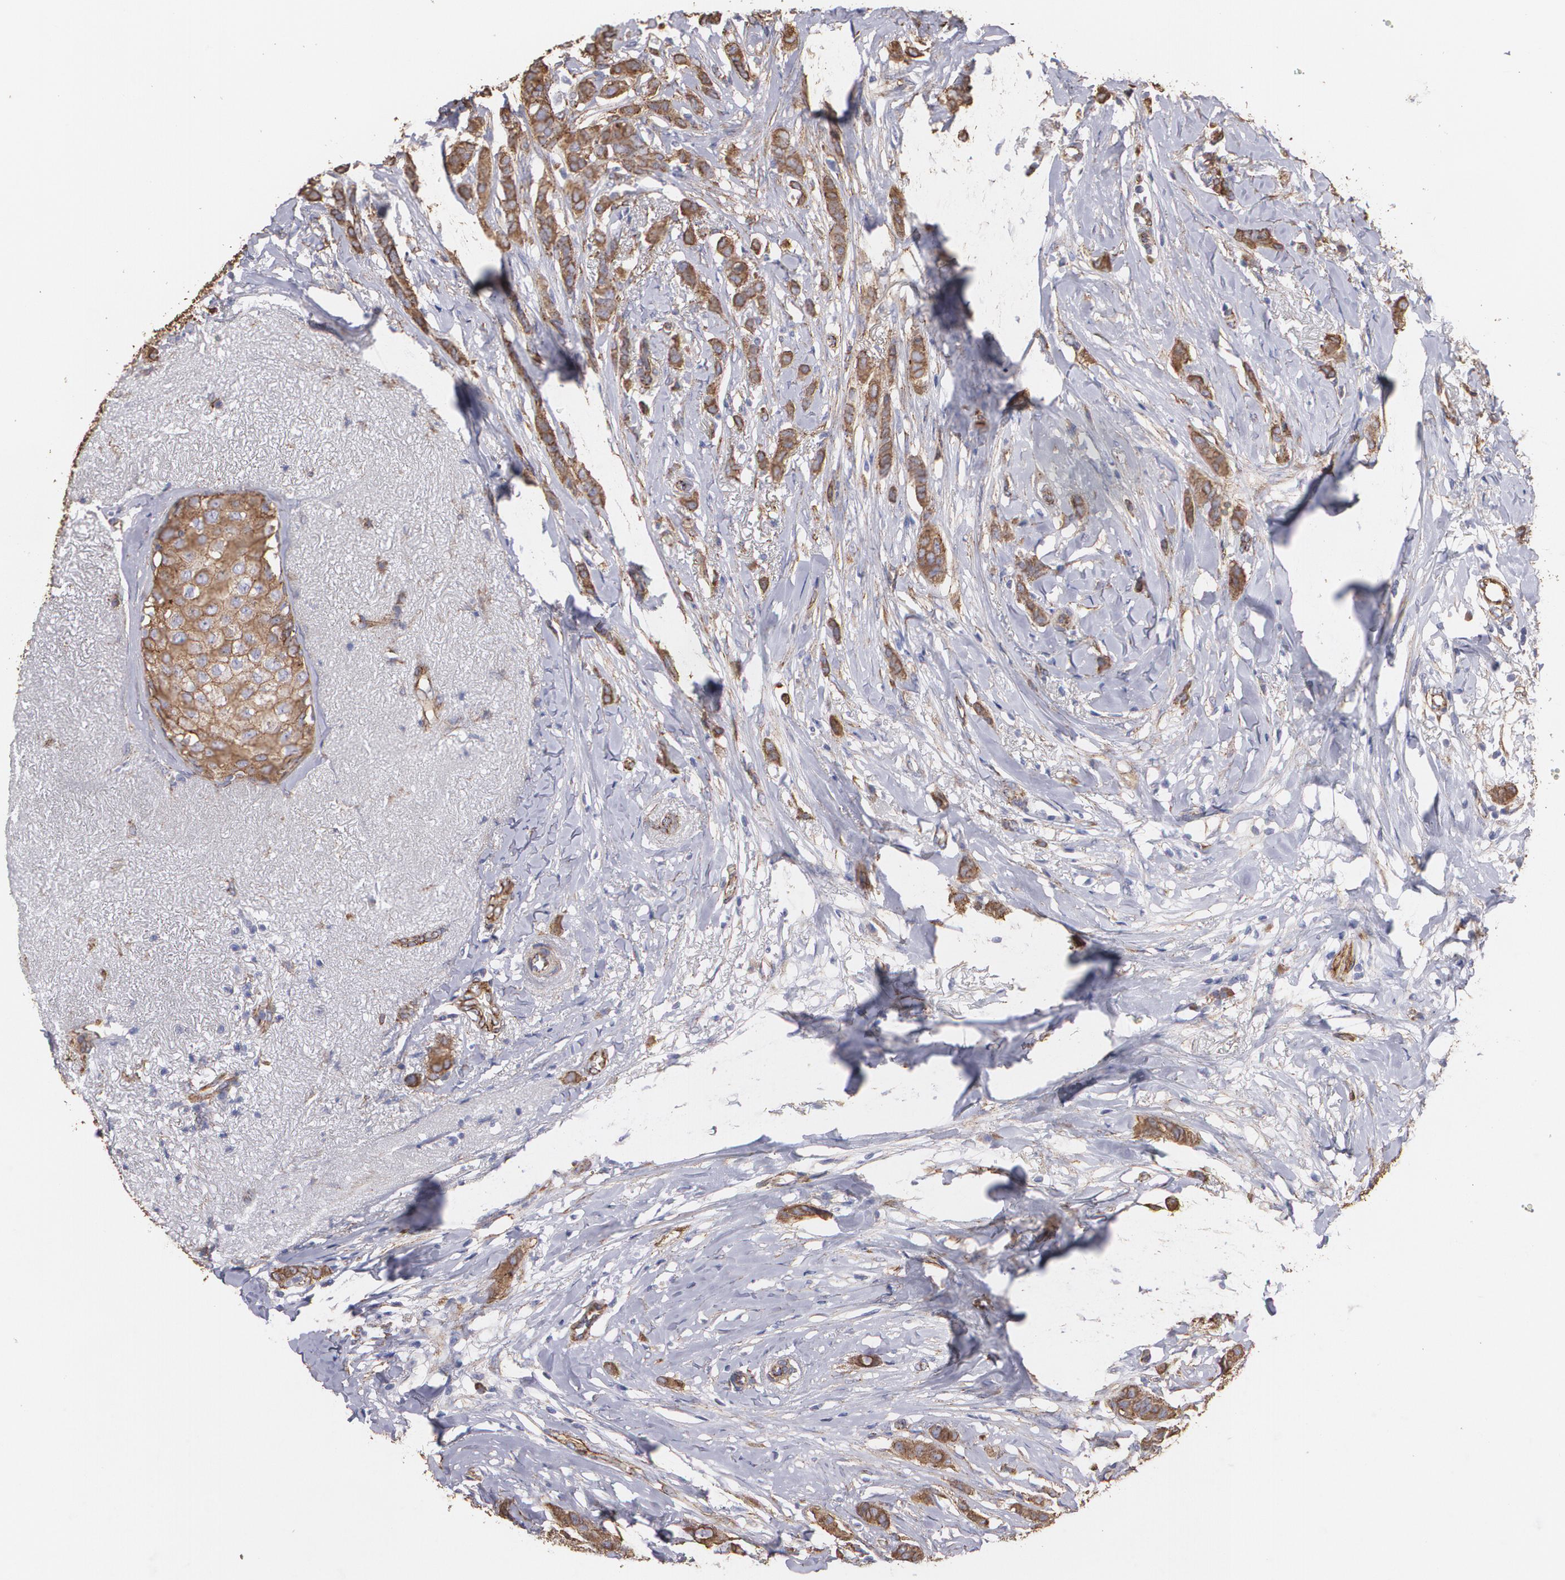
{"staining": {"intensity": "strong", "quantity": ">75%", "location": "cytoplasmic/membranous"}, "tissue": "breast cancer", "cell_type": "Tumor cells", "image_type": "cancer", "snomed": [{"axis": "morphology", "description": "Lobular carcinoma"}, {"axis": "topography", "description": "Breast"}], "caption": "Lobular carcinoma (breast) stained with a brown dye shows strong cytoplasmic/membranous positive positivity in about >75% of tumor cells.", "gene": "TJP1", "patient": {"sex": "female", "age": 55}}